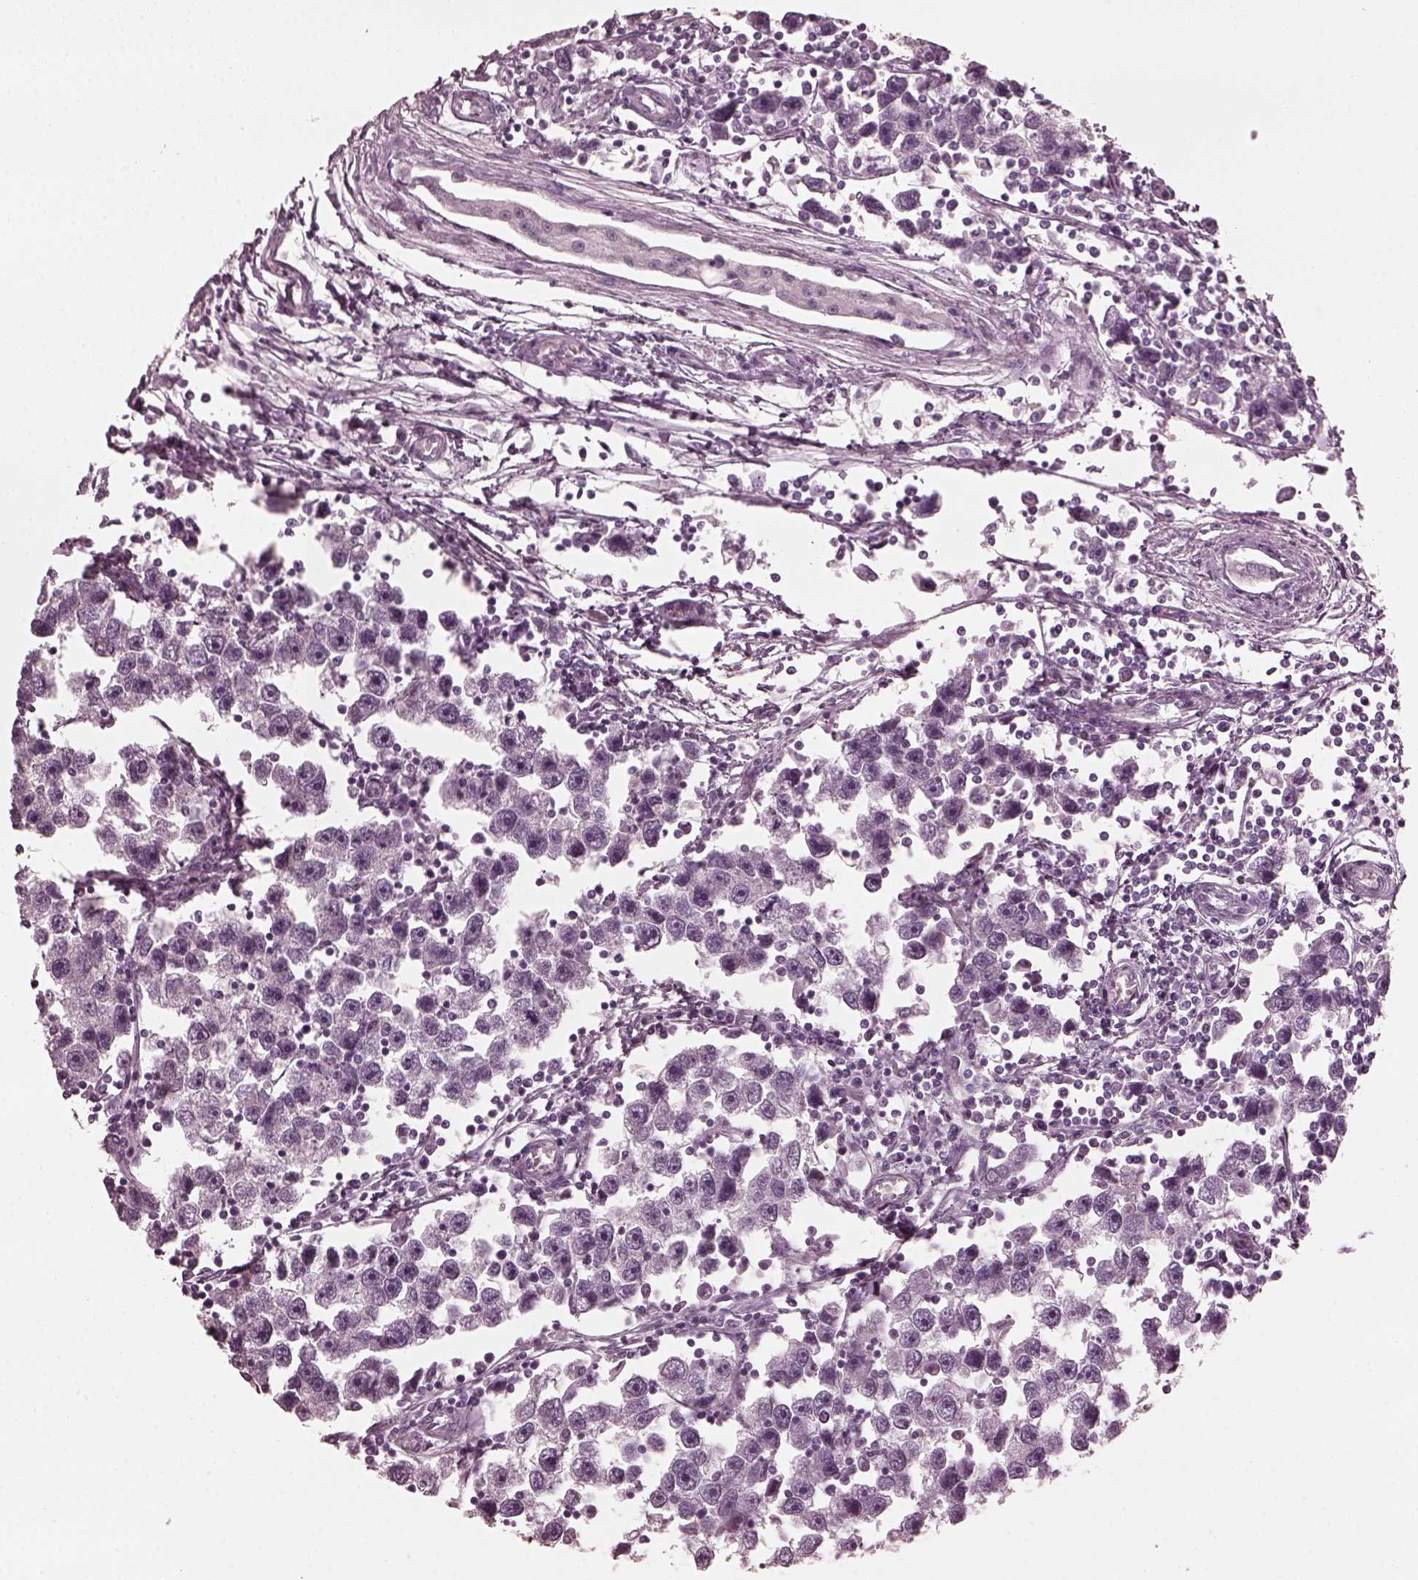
{"staining": {"intensity": "negative", "quantity": "none", "location": "none"}, "tissue": "testis cancer", "cell_type": "Tumor cells", "image_type": "cancer", "snomed": [{"axis": "morphology", "description": "Seminoma, NOS"}, {"axis": "topography", "description": "Testis"}], "caption": "This is a micrograph of immunohistochemistry staining of testis seminoma, which shows no expression in tumor cells.", "gene": "CCDC170", "patient": {"sex": "male", "age": 30}}